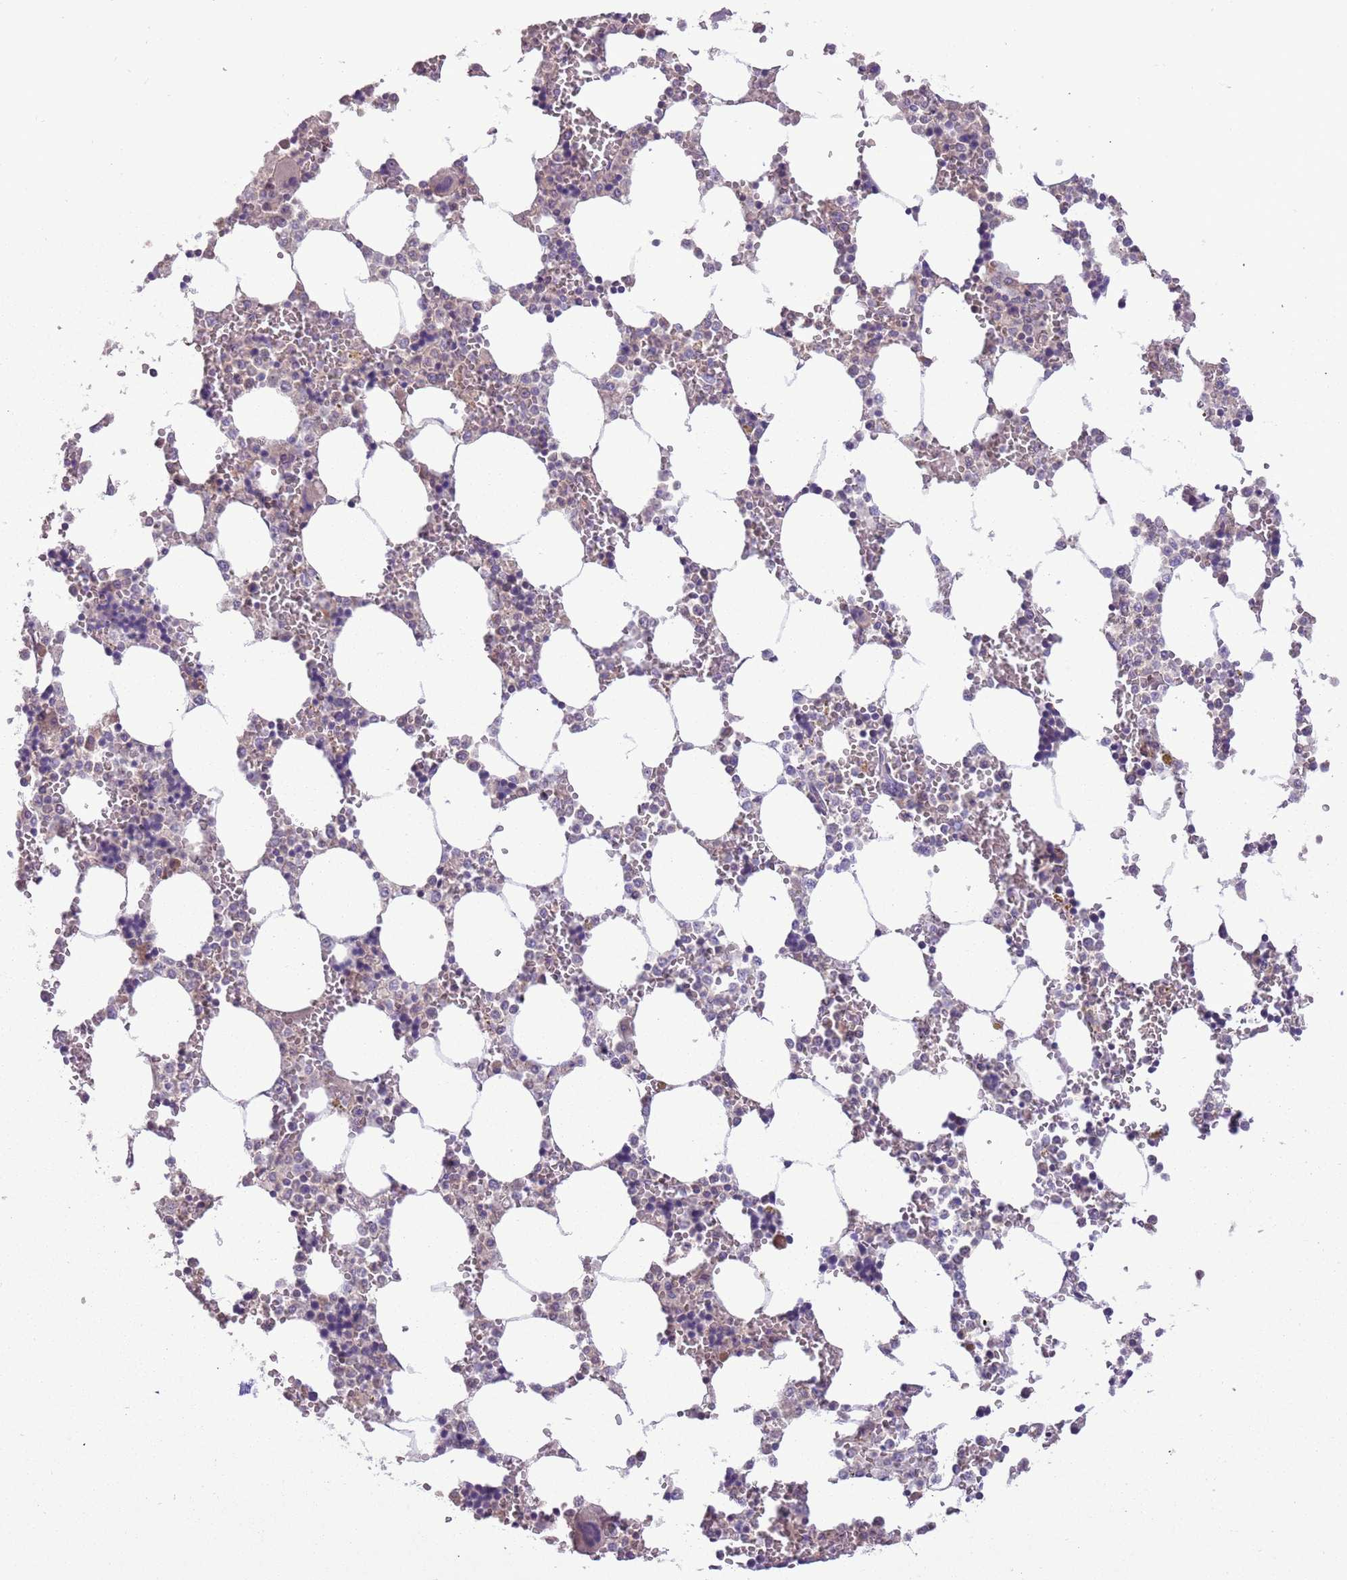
{"staining": {"intensity": "negative", "quantity": "none", "location": "none"}, "tissue": "bone marrow", "cell_type": "Hematopoietic cells", "image_type": "normal", "snomed": [{"axis": "morphology", "description": "Normal tissue, NOS"}, {"axis": "topography", "description": "Bone marrow"}], "caption": "Bone marrow was stained to show a protein in brown. There is no significant positivity in hematopoietic cells. Brightfield microscopy of IHC stained with DAB (brown) and hematoxylin (blue), captured at high magnification.", "gene": "SHROOM3", "patient": {"sex": "male", "age": 64}}